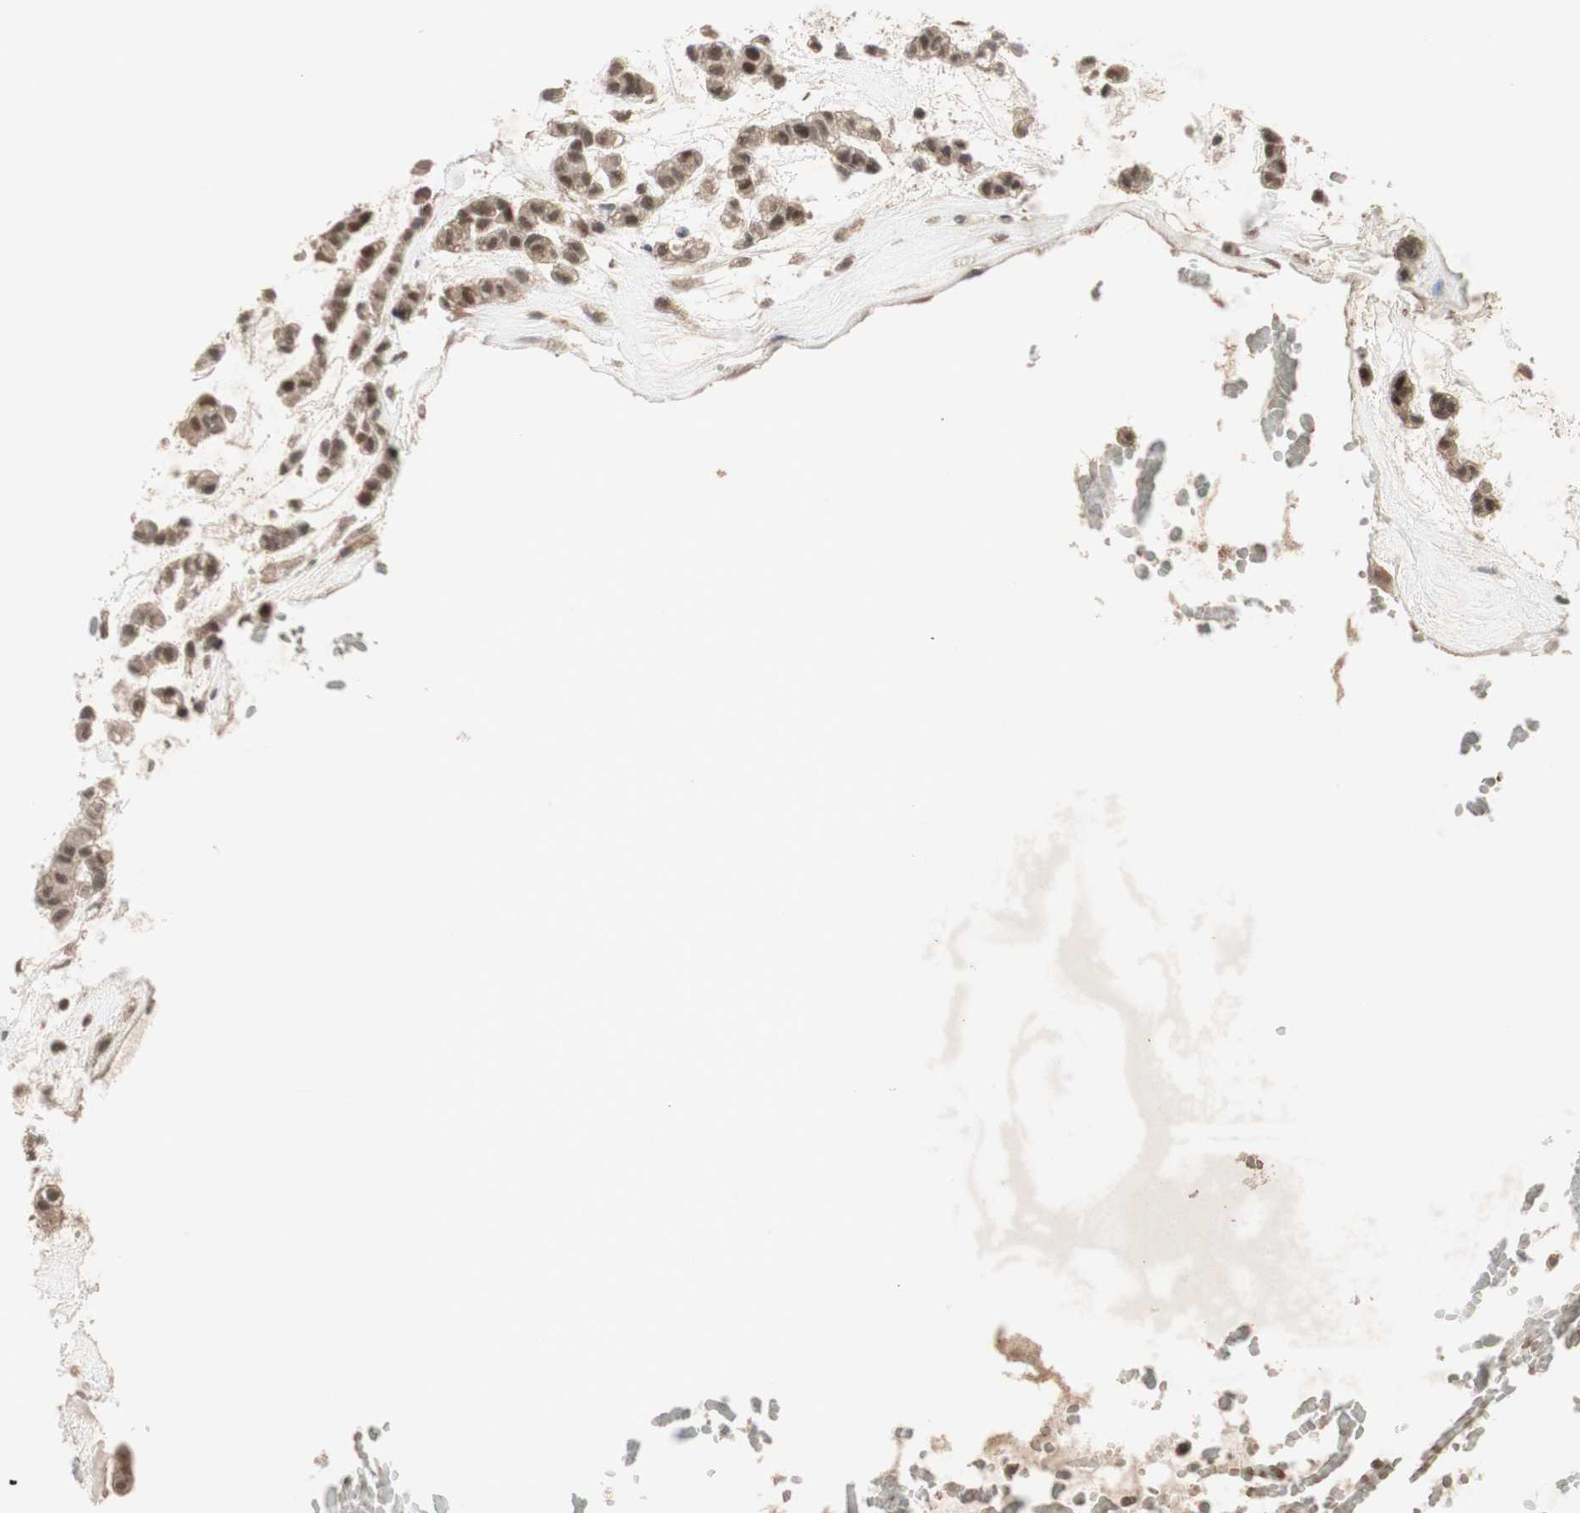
{"staining": {"intensity": "moderate", "quantity": ">75%", "location": "cytoplasmic/membranous,nuclear"}, "tissue": "head and neck cancer", "cell_type": "Tumor cells", "image_type": "cancer", "snomed": [{"axis": "morphology", "description": "Adenocarcinoma, NOS"}, {"axis": "morphology", "description": "Adenoma, NOS"}, {"axis": "topography", "description": "Head-Neck"}], "caption": "Head and neck adenocarcinoma was stained to show a protein in brown. There is medium levels of moderate cytoplasmic/membranous and nuclear expression in approximately >75% of tumor cells.", "gene": "MSH6", "patient": {"sex": "female", "age": 55}}